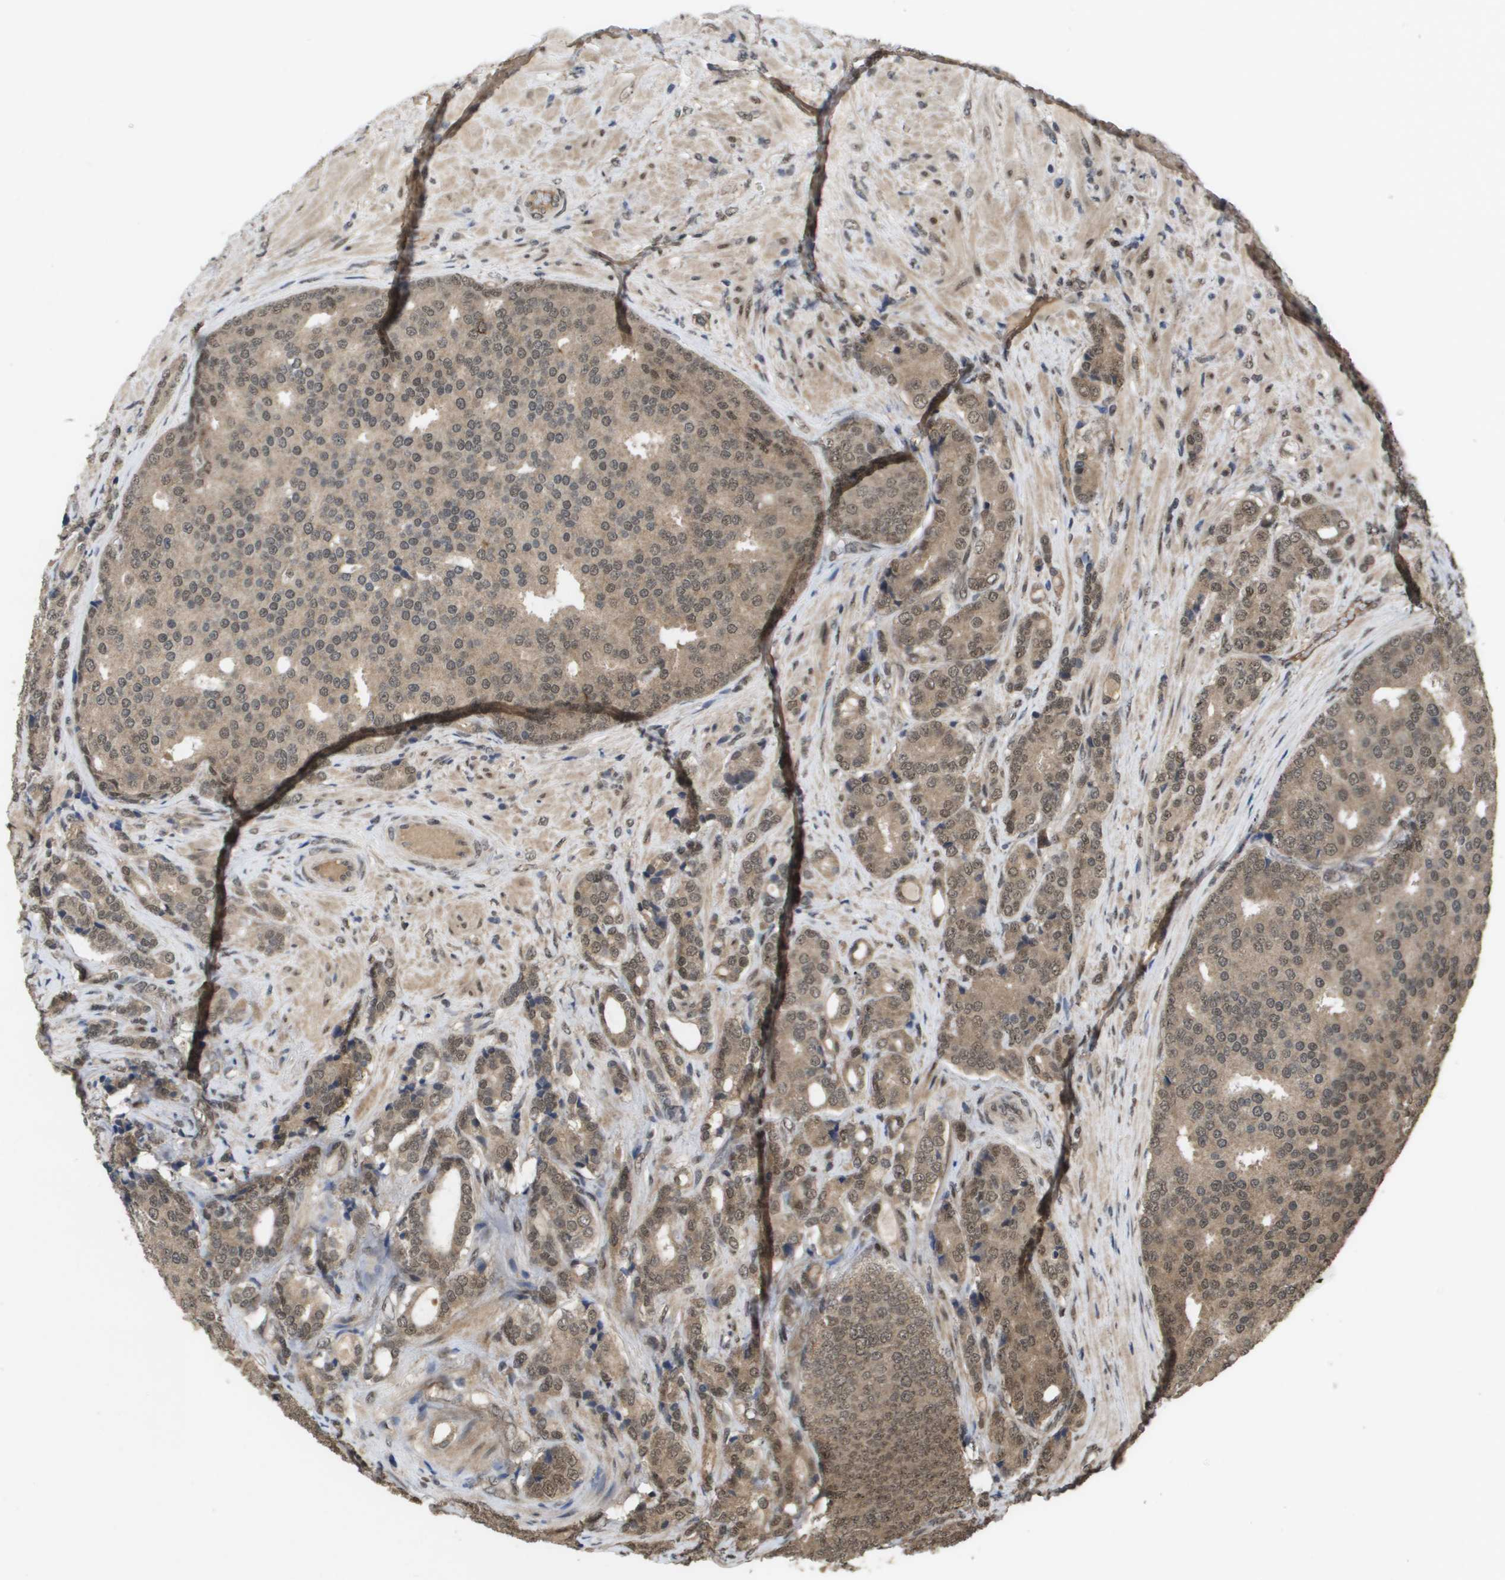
{"staining": {"intensity": "moderate", "quantity": ">75%", "location": "cytoplasmic/membranous,nuclear"}, "tissue": "prostate cancer", "cell_type": "Tumor cells", "image_type": "cancer", "snomed": [{"axis": "morphology", "description": "Adenocarcinoma, High grade"}, {"axis": "topography", "description": "Prostate"}], "caption": "Approximately >75% of tumor cells in human prostate adenocarcinoma (high-grade) demonstrate moderate cytoplasmic/membranous and nuclear protein staining as visualized by brown immunohistochemical staining.", "gene": "AMBRA1", "patient": {"sex": "male", "age": 50}}